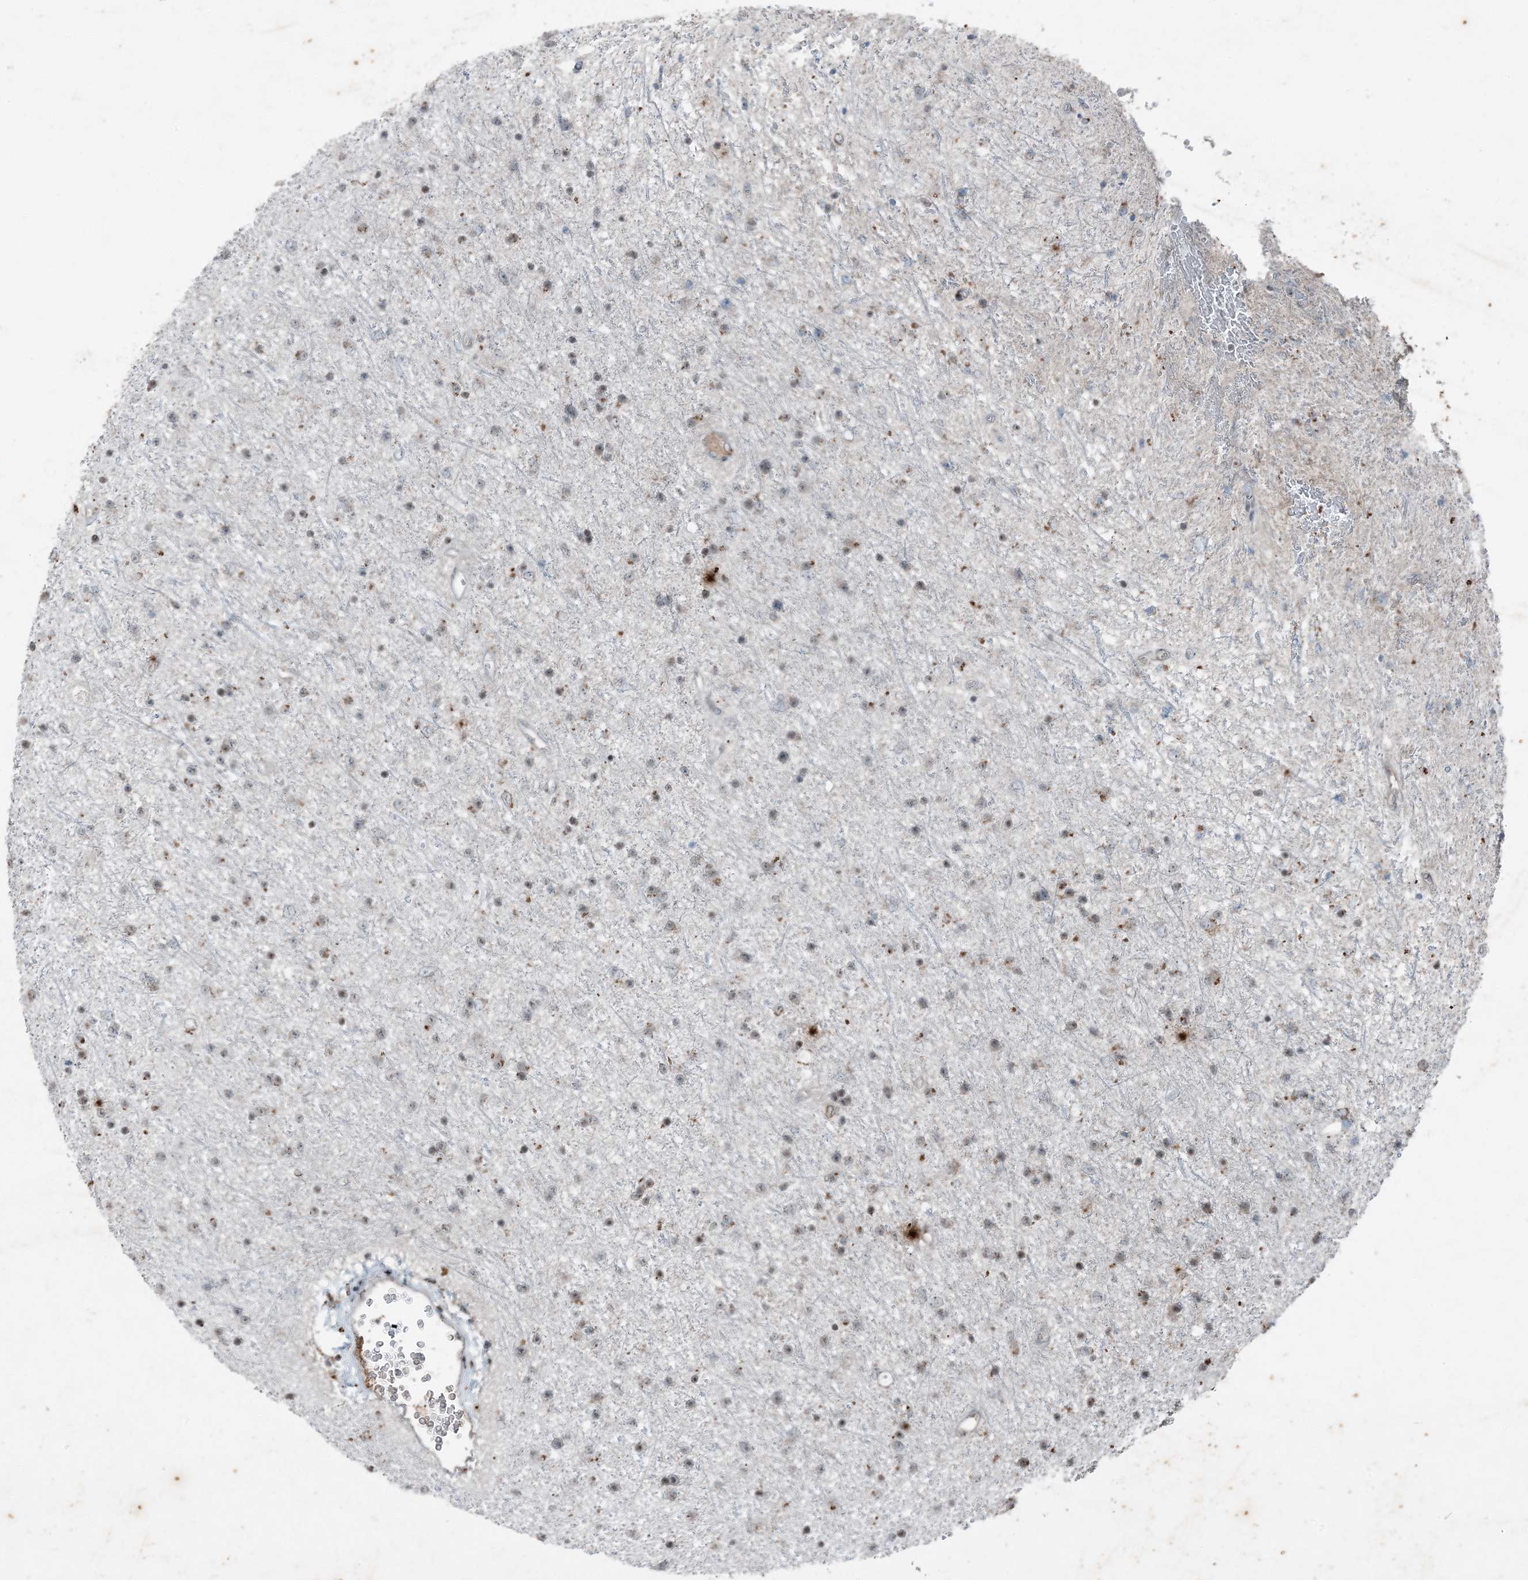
{"staining": {"intensity": "negative", "quantity": "none", "location": "none"}, "tissue": "glioma", "cell_type": "Tumor cells", "image_type": "cancer", "snomed": [{"axis": "morphology", "description": "Glioma, malignant, Low grade"}, {"axis": "topography", "description": "Cerebral cortex"}], "caption": "Immunohistochemistry micrograph of malignant glioma (low-grade) stained for a protein (brown), which demonstrates no expression in tumor cells. (DAB (3,3'-diaminobenzidine) immunohistochemistry (IHC) visualized using brightfield microscopy, high magnification).", "gene": "TADA2B", "patient": {"sex": "female", "age": 39}}